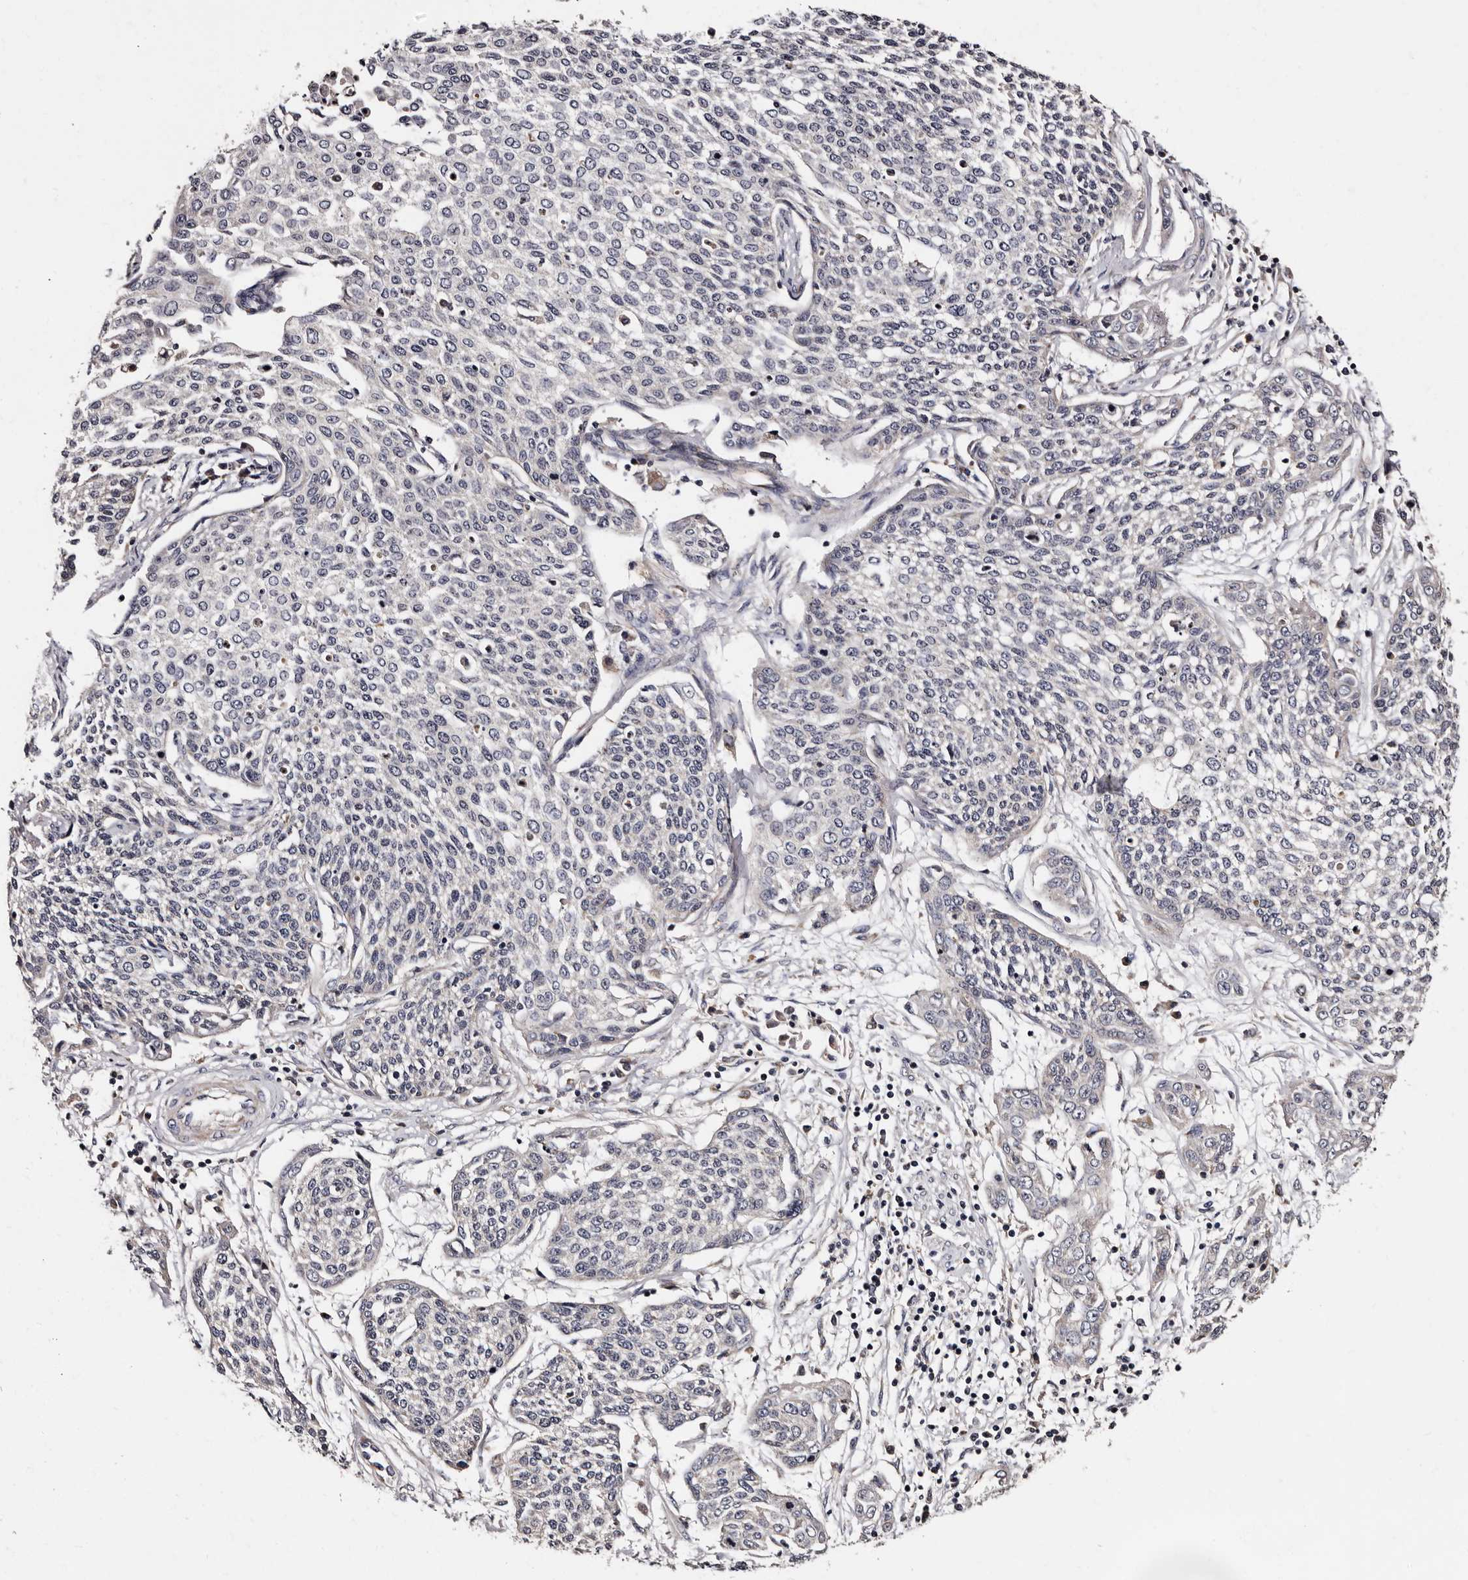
{"staining": {"intensity": "negative", "quantity": "none", "location": "none"}, "tissue": "cervical cancer", "cell_type": "Tumor cells", "image_type": "cancer", "snomed": [{"axis": "morphology", "description": "Squamous cell carcinoma, NOS"}, {"axis": "topography", "description": "Cervix"}], "caption": "An IHC image of cervical cancer is shown. There is no staining in tumor cells of cervical cancer. (DAB IHC visualized using brightfield microscopy, high magnification).", "gene": "ADCK5", "patient": {"sex": "female", "age": 34}}